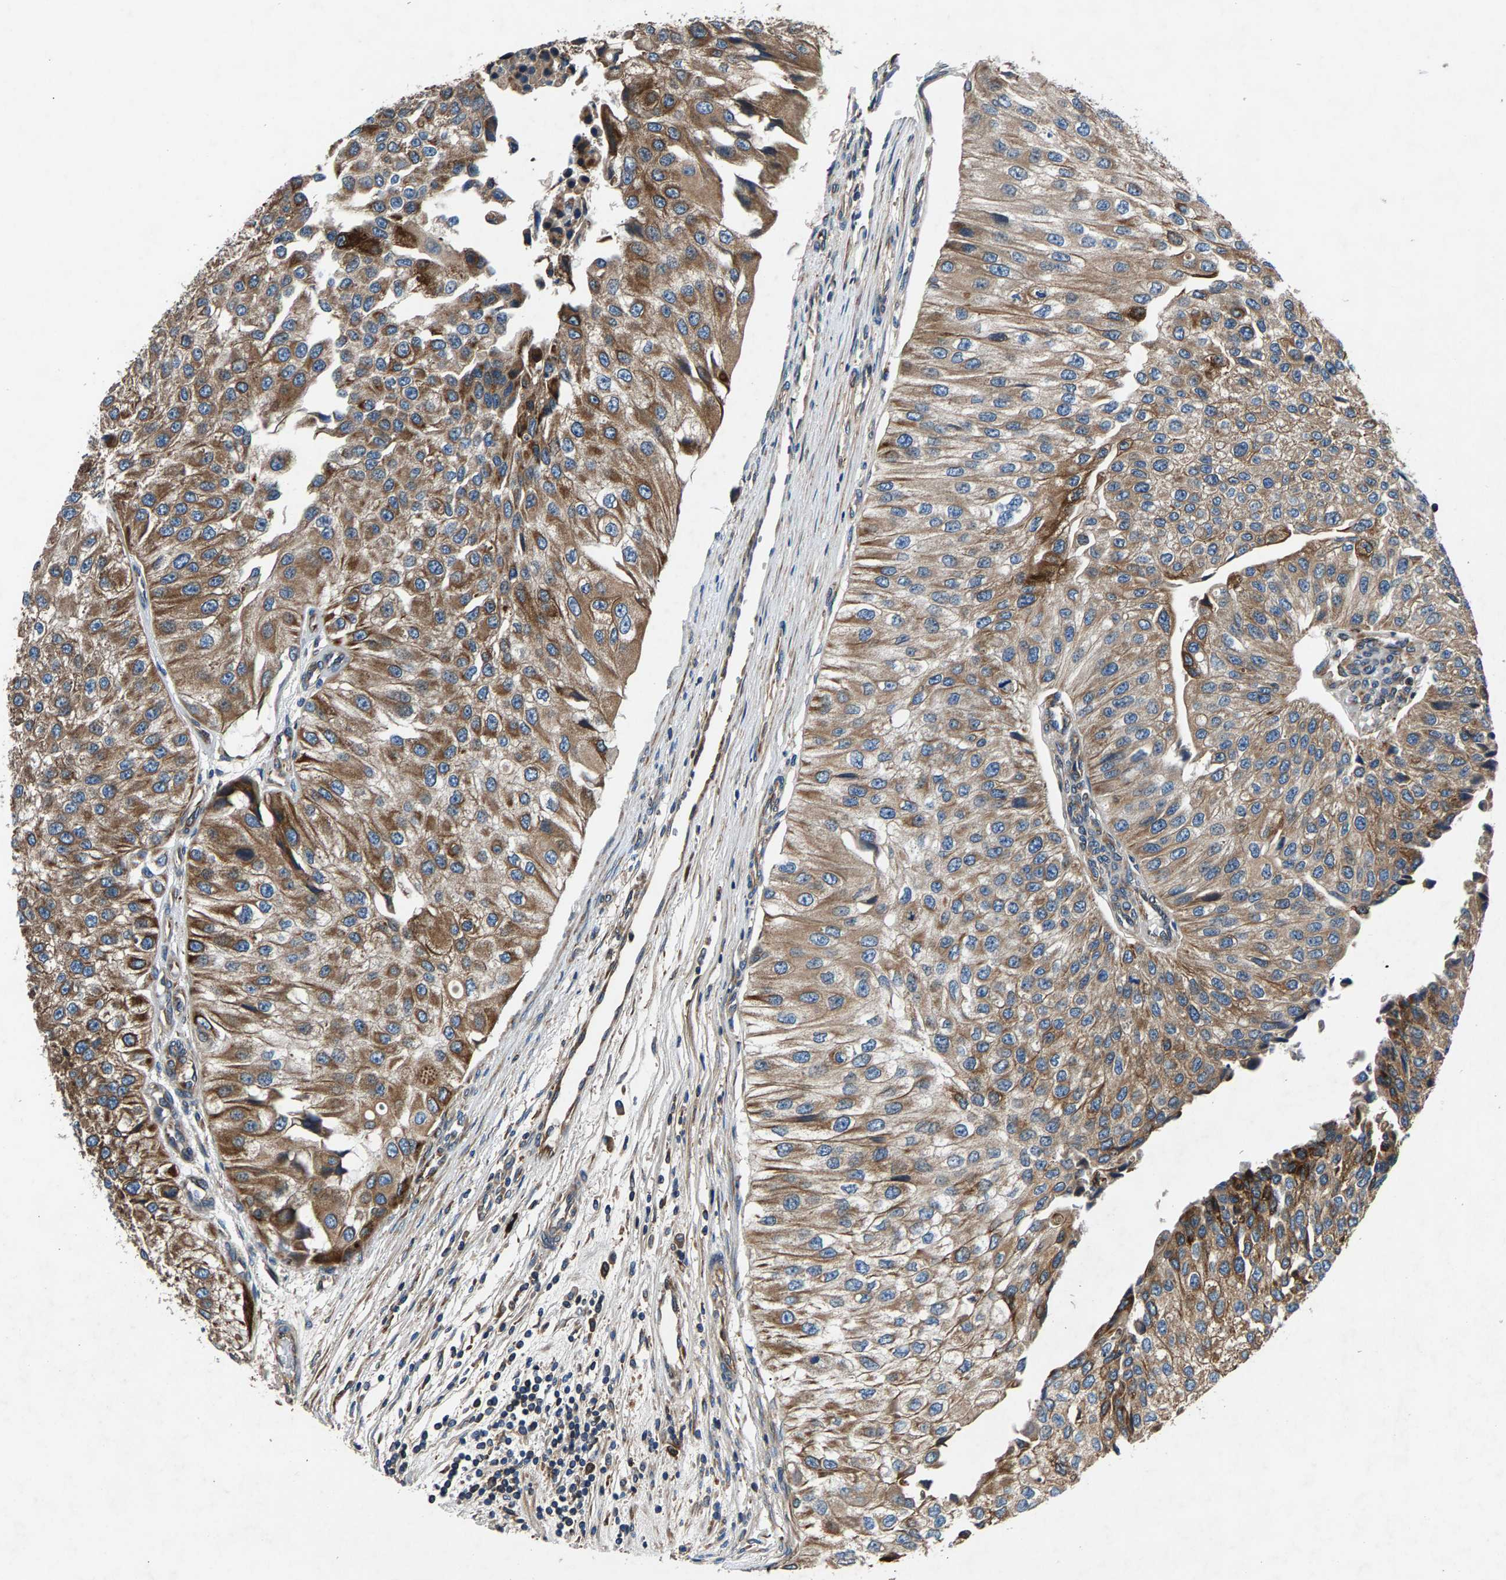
{"staining": {"intensity": "moderate", "quantity": ">75%", "location": "cytoplasmic/membranous"}, "tissue": "urothelial cancer", "cell_type": "Tumor cells", "image_type": "cancer", "snomed": [{"axis": "morphology", "description": "Urothelial carcinoma, High grade"}, {"axis": "topography", "description": "Kidney"}, {"axis": "topography", "description": "Urinary bladder"}], "caption": "High-grade urothelial carcinoma stained with DAB immunohistochemistry (IHC) exhibits medium levels of moderate cytoplasmic/membranous positivity in about >75% of tumor cells.", "gene": "LPCAT1", "patient": {"sex": "male", "age": 77}}